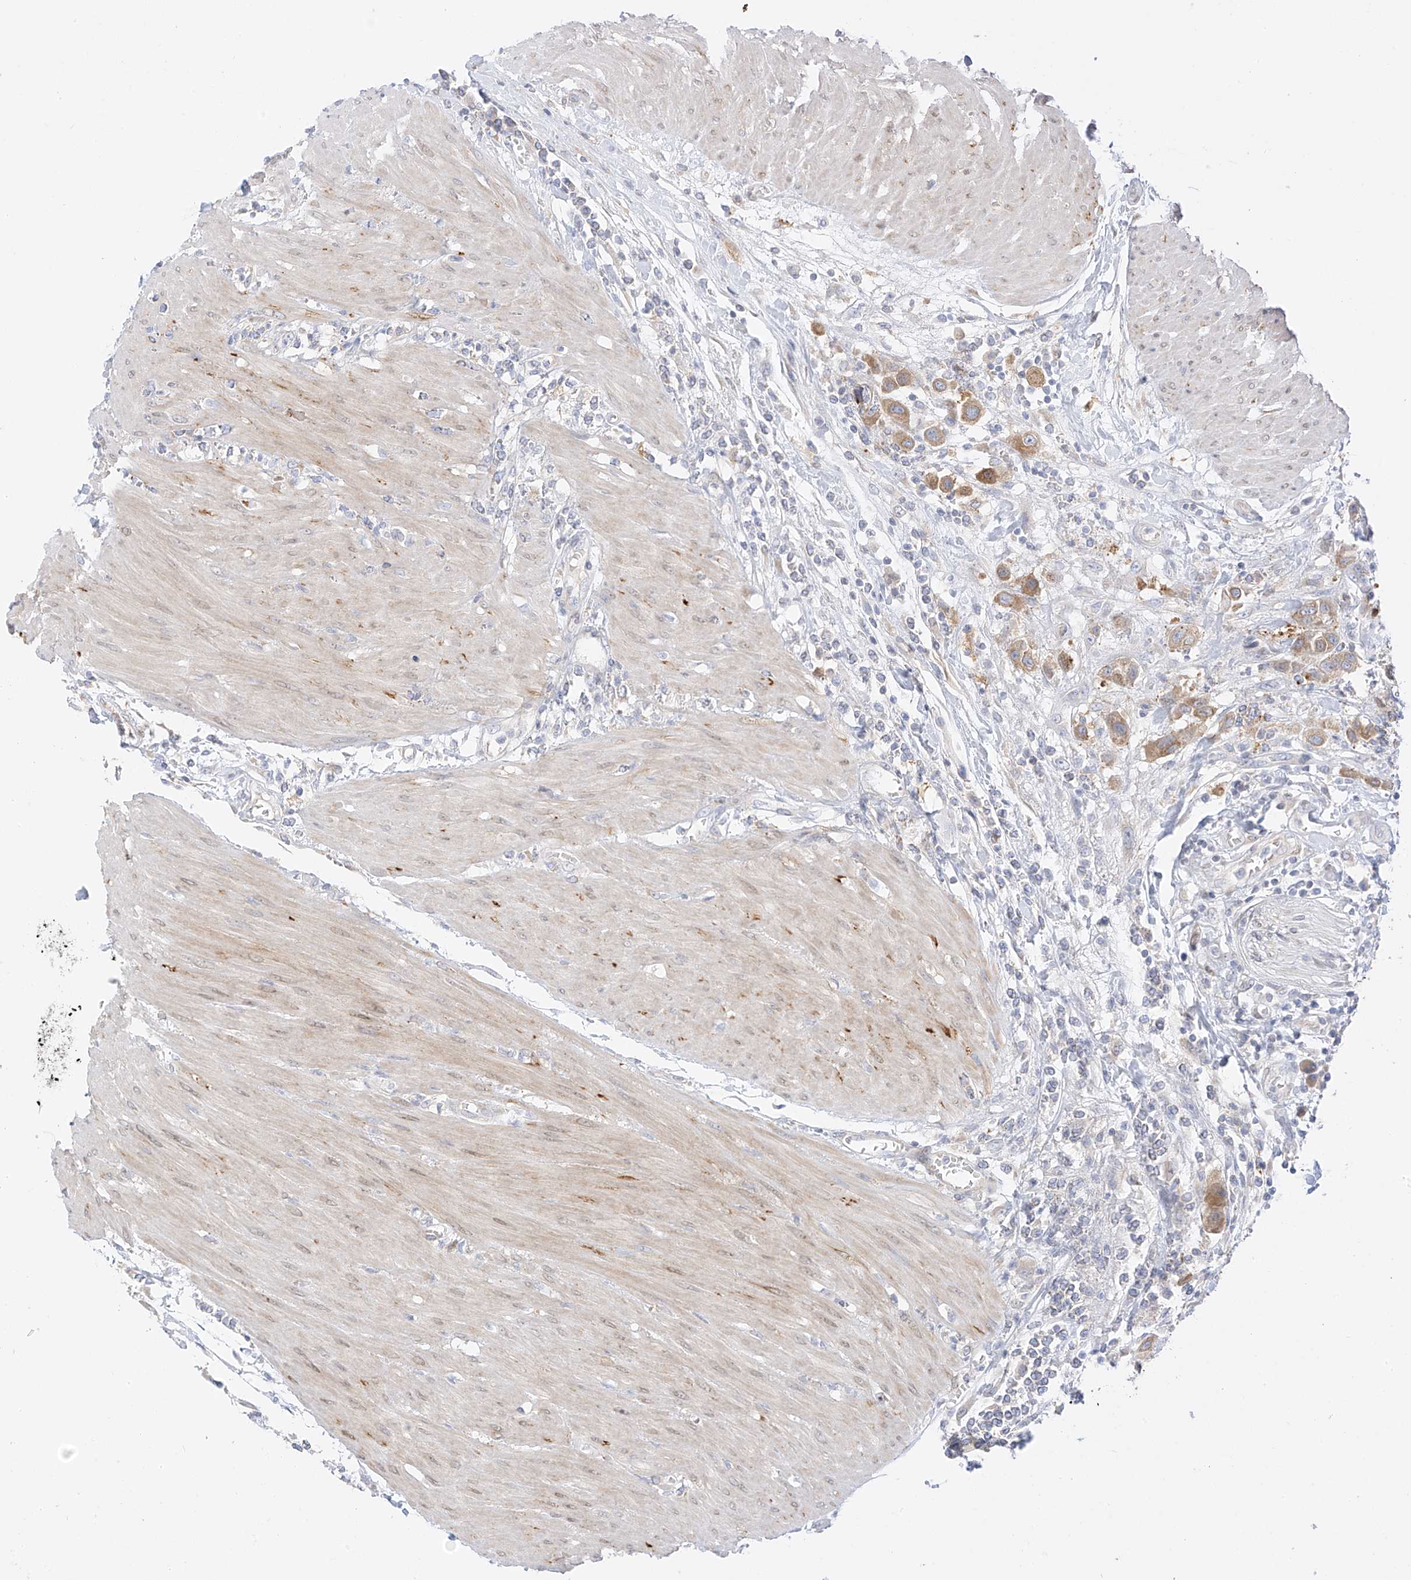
{"staining": {"intensity": "moderate", "quantity": ">75%", "location": "cytoplasmic/membranous"}, "tissue": "urothelial cancer", "cell_type": "Tumor cells", "image_type": "cancer", "snomed": [{"axis": "morphology", "description": "Urothelial carcinoma, High grade"}, {"axis": "topography", "description": "Urinary bladder"}], "caption": "Immunohistochemistry of human urothelial carcinoma (high-grade) demonstrates medium levels of moderate cytoplasmic/membranous staining in about >75% of tumor cells.", "gene": "PCYOX1", "patient": {"sex": "male", "age": 50}}